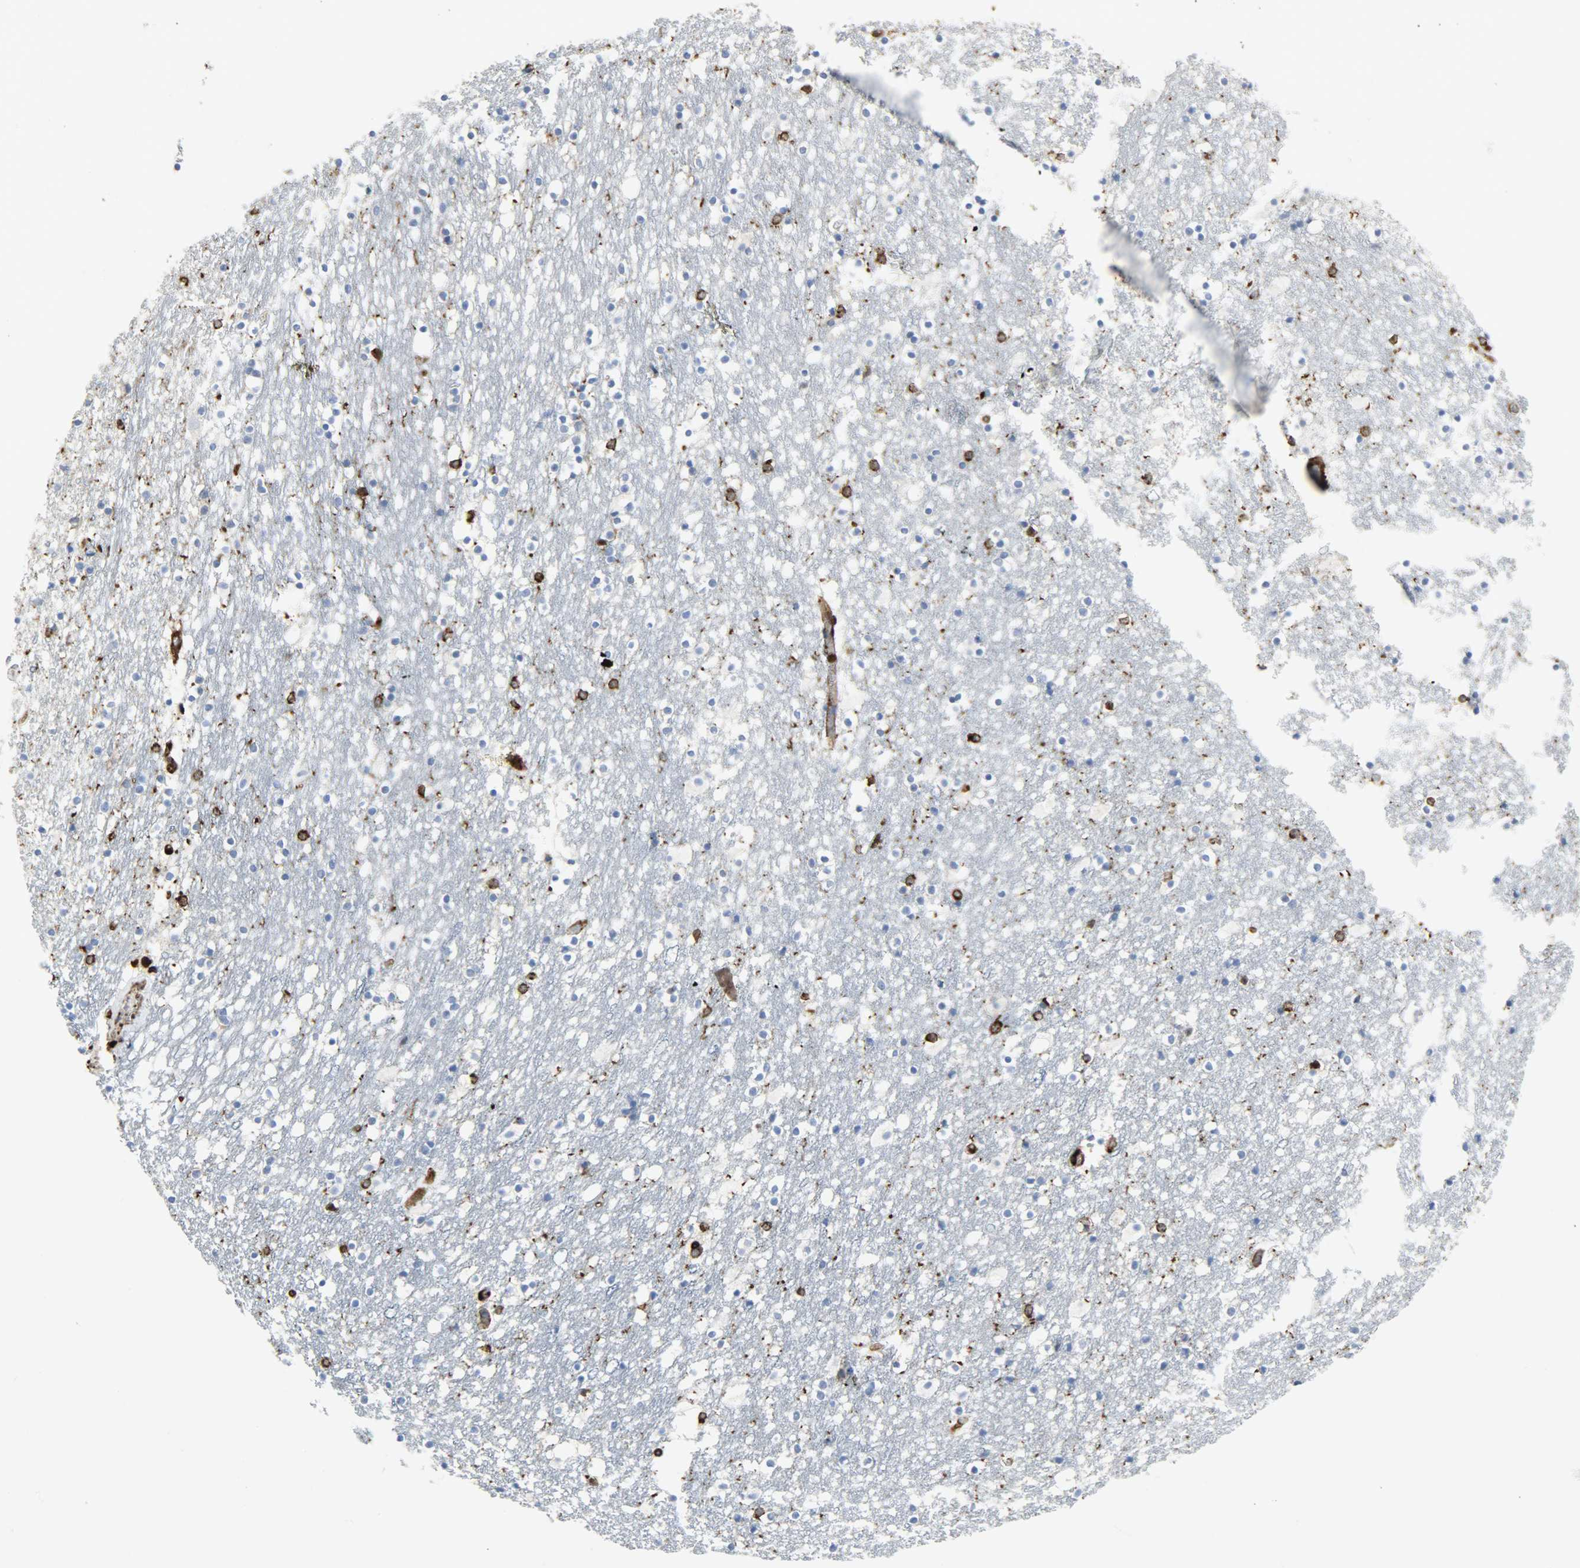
{"staining": {"intensity": "strong", "quantity": "<25%", "location": "cytoplasmic/membranous"}, "tissue": "caudate", "cell_type": "Glial cells", "image_type": "normal", "snomed": [{"axis": "morphology", "description": "Normal tissue, NOS"}, {"axis": "topography", "description": "Lateral ventricle wall"}], "caption": "Protein expression analysis of unremarkable human caudate reveals strong cytoplasmic/membranous staining in approximately <25% of glial cells. (IHC, brightfield microscopy, high magnification).", "gene": "VASP", "patient": {"sex": "male", "age": 45}}